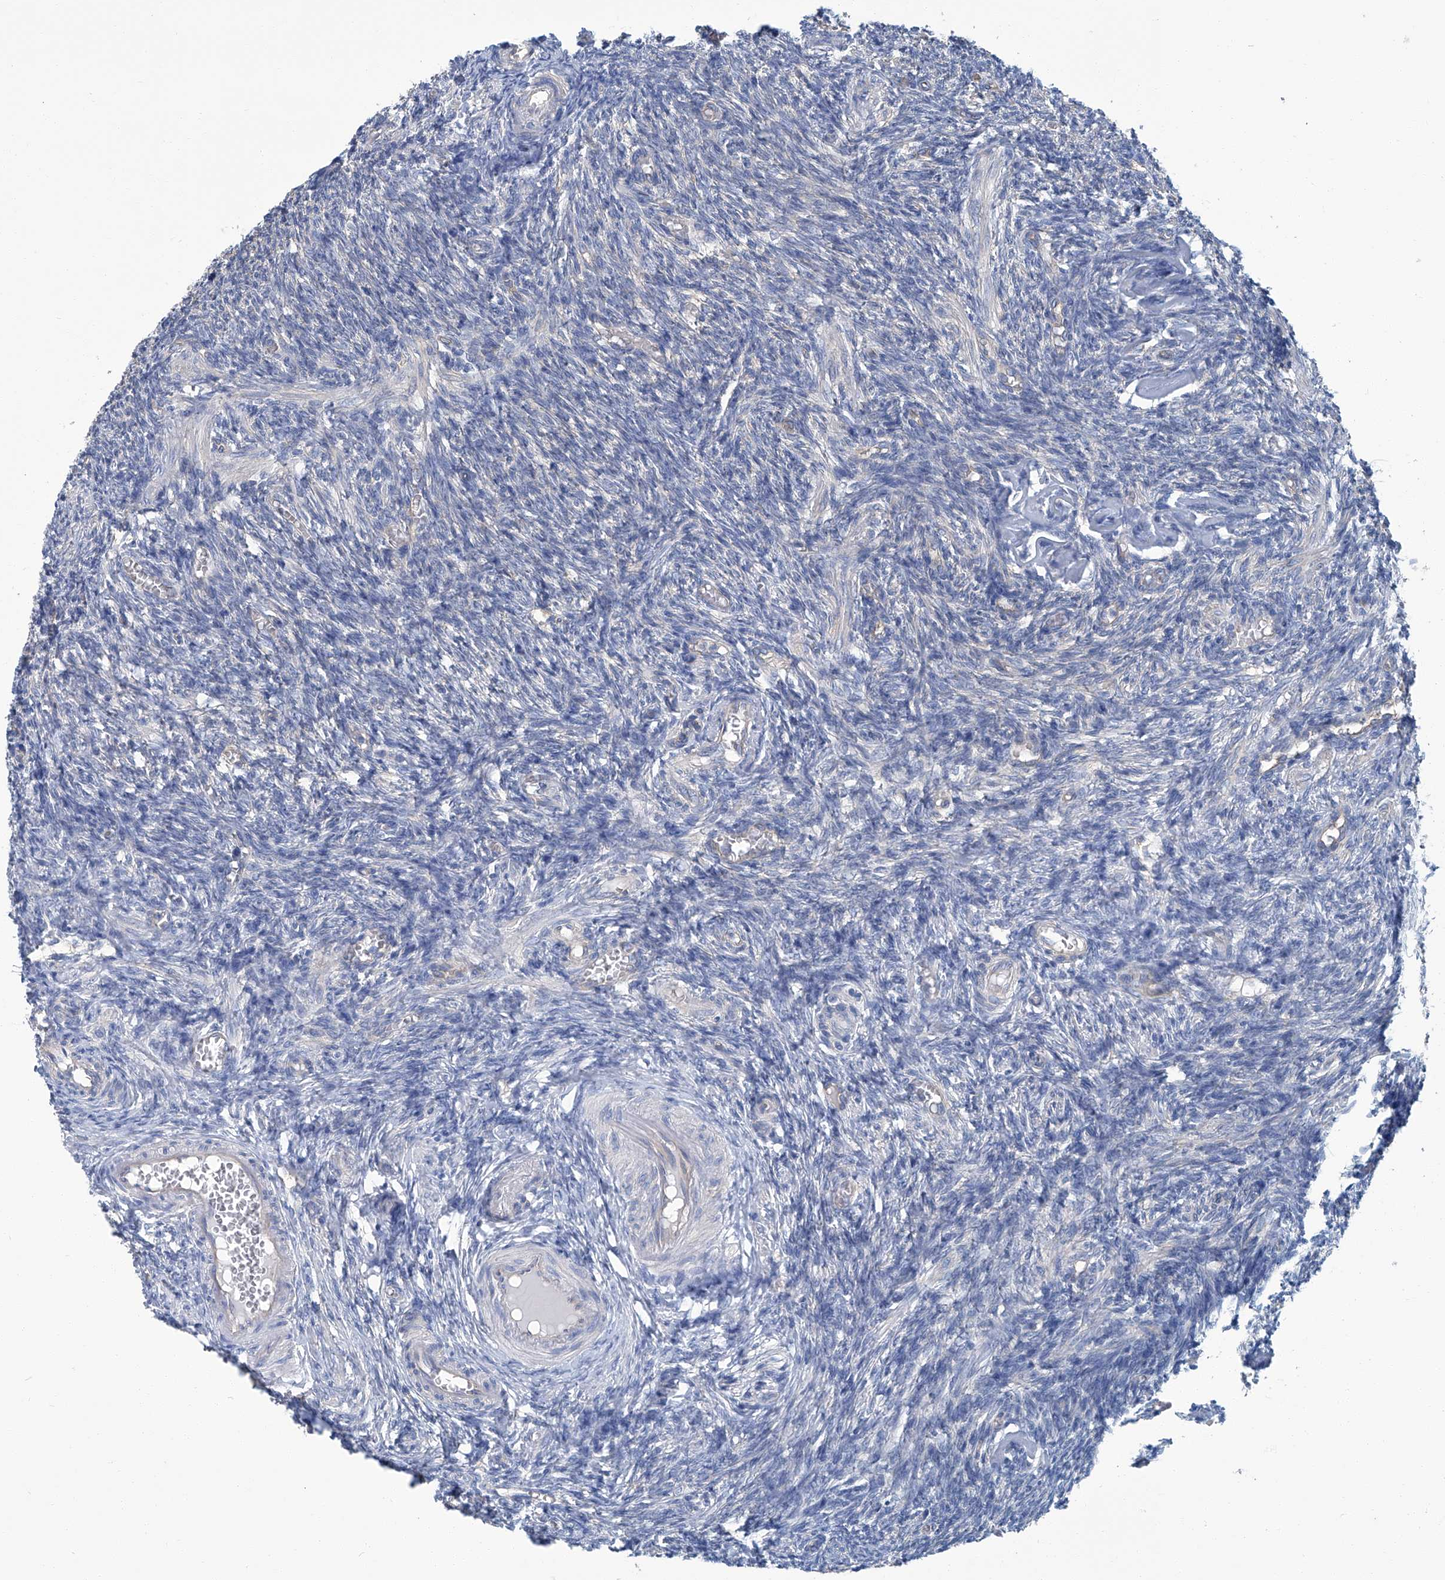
{"staining": {"intensity": "negative", "quantity": "none", "location": "none"}, "tissue": "ovary", "cell_type": "Ovarian stroma cells", "image_type": "normal", "snomed": [{"axis": "morphology", "description": "Normal tissue, NOS"}, {"axis": "topography", "description": "Ovary"}], "caption": "IHC of unremarkable ovary displays no positivity in ovarian stroma cells. (Immunohistochemistry (ihc), brightfield microscopy, high magnification).", "gene": "PFKL", "patient": {"sex": "female", "age": 27}}